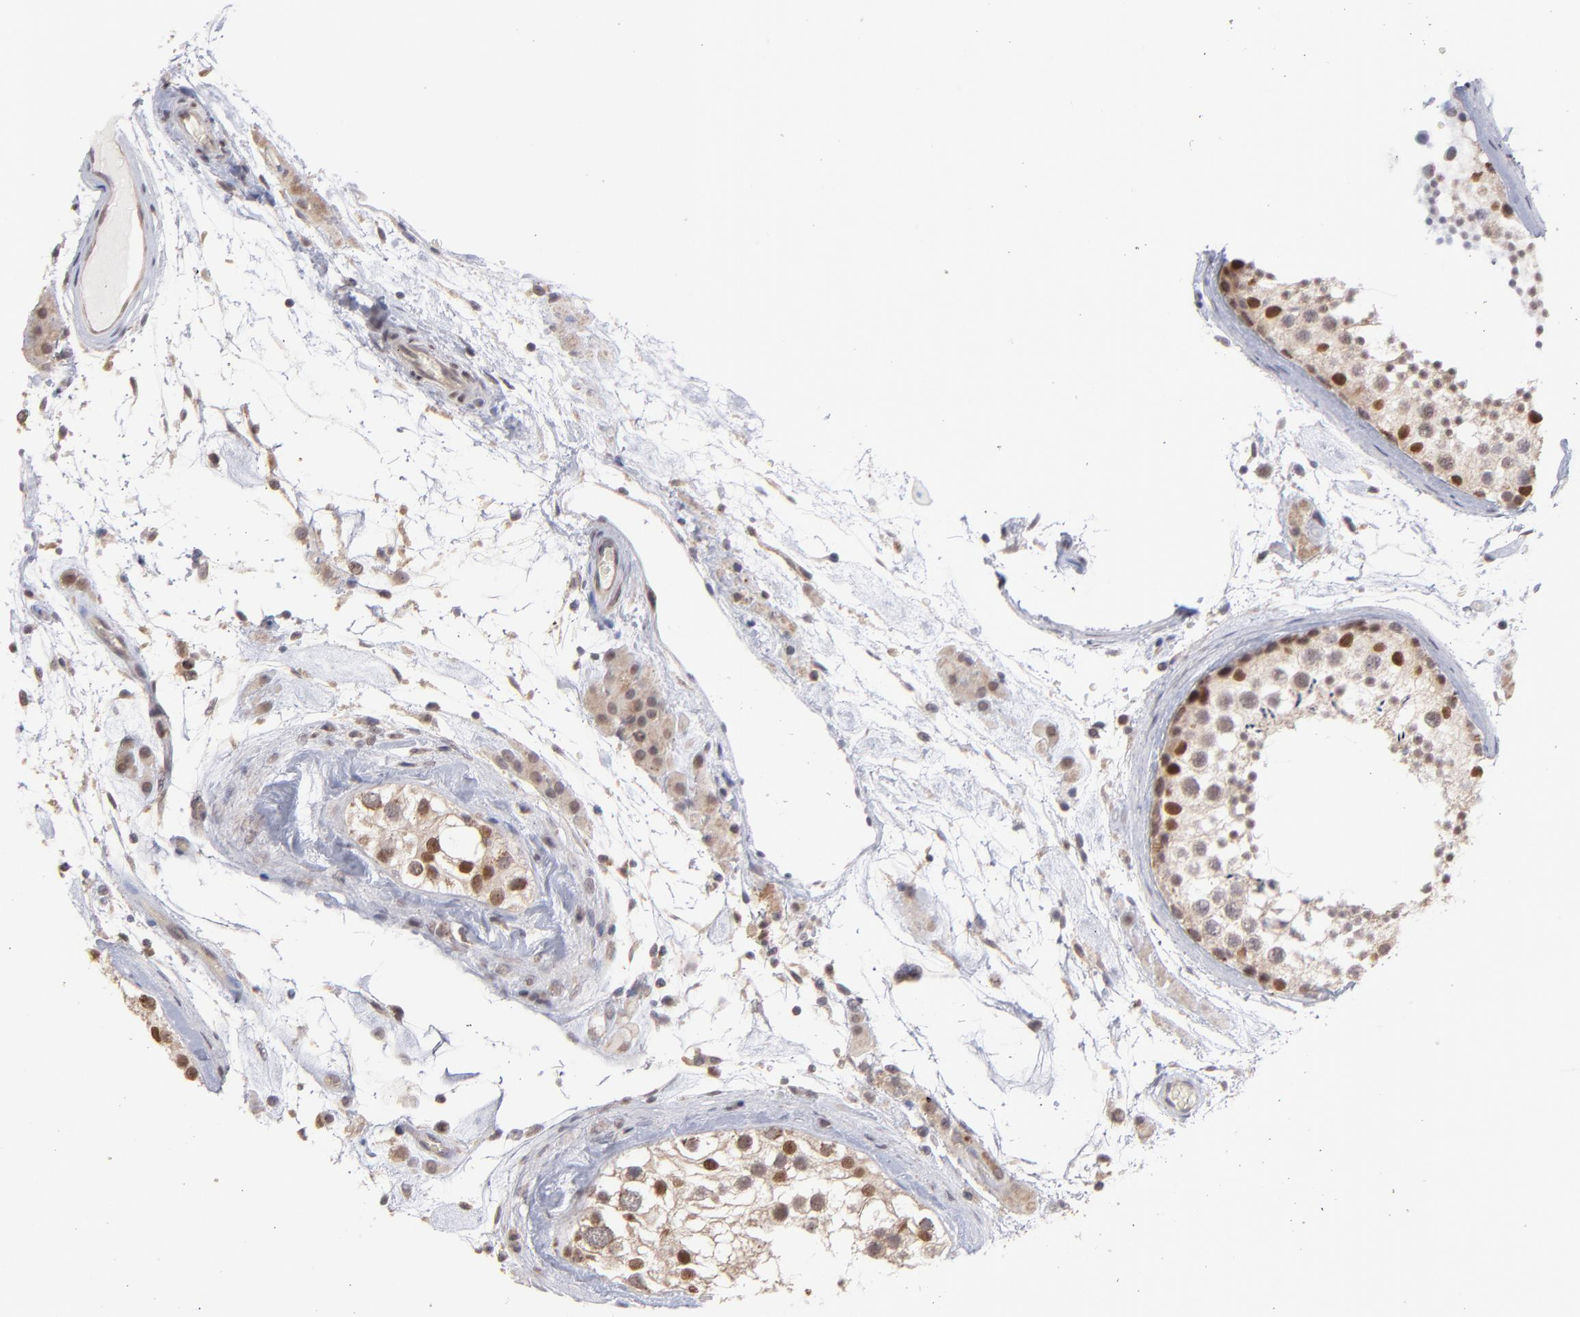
{"staining": {"intensity": "moderate", "quantity": "25%-75%", "location": "nuclear"}, "tissue": "testis", "cell_type": "Cells in seminiferous ducts", "image_type": "normal", "snomed": [{"axis": "morphology", "description": "Normal tissue, NOS"}, {"axis": "topography", "description": "Testis"}], "caption": "High-magnification brightfield microscopy of normal testis stained with DAB (3,3'-diaminobenzidine) (brown) and counterstained with hematoxylin (blue). cells in seminiferous ducts exhibit moderate nuclear expression is appreciated in about25%-75% of cells. (Stains: DAB in brown, nuclei in blue, Microscopy: brightfield microscopy at high magnification).", "gene": "OAS1", "patient": {"sex": "male", "age": 46}}